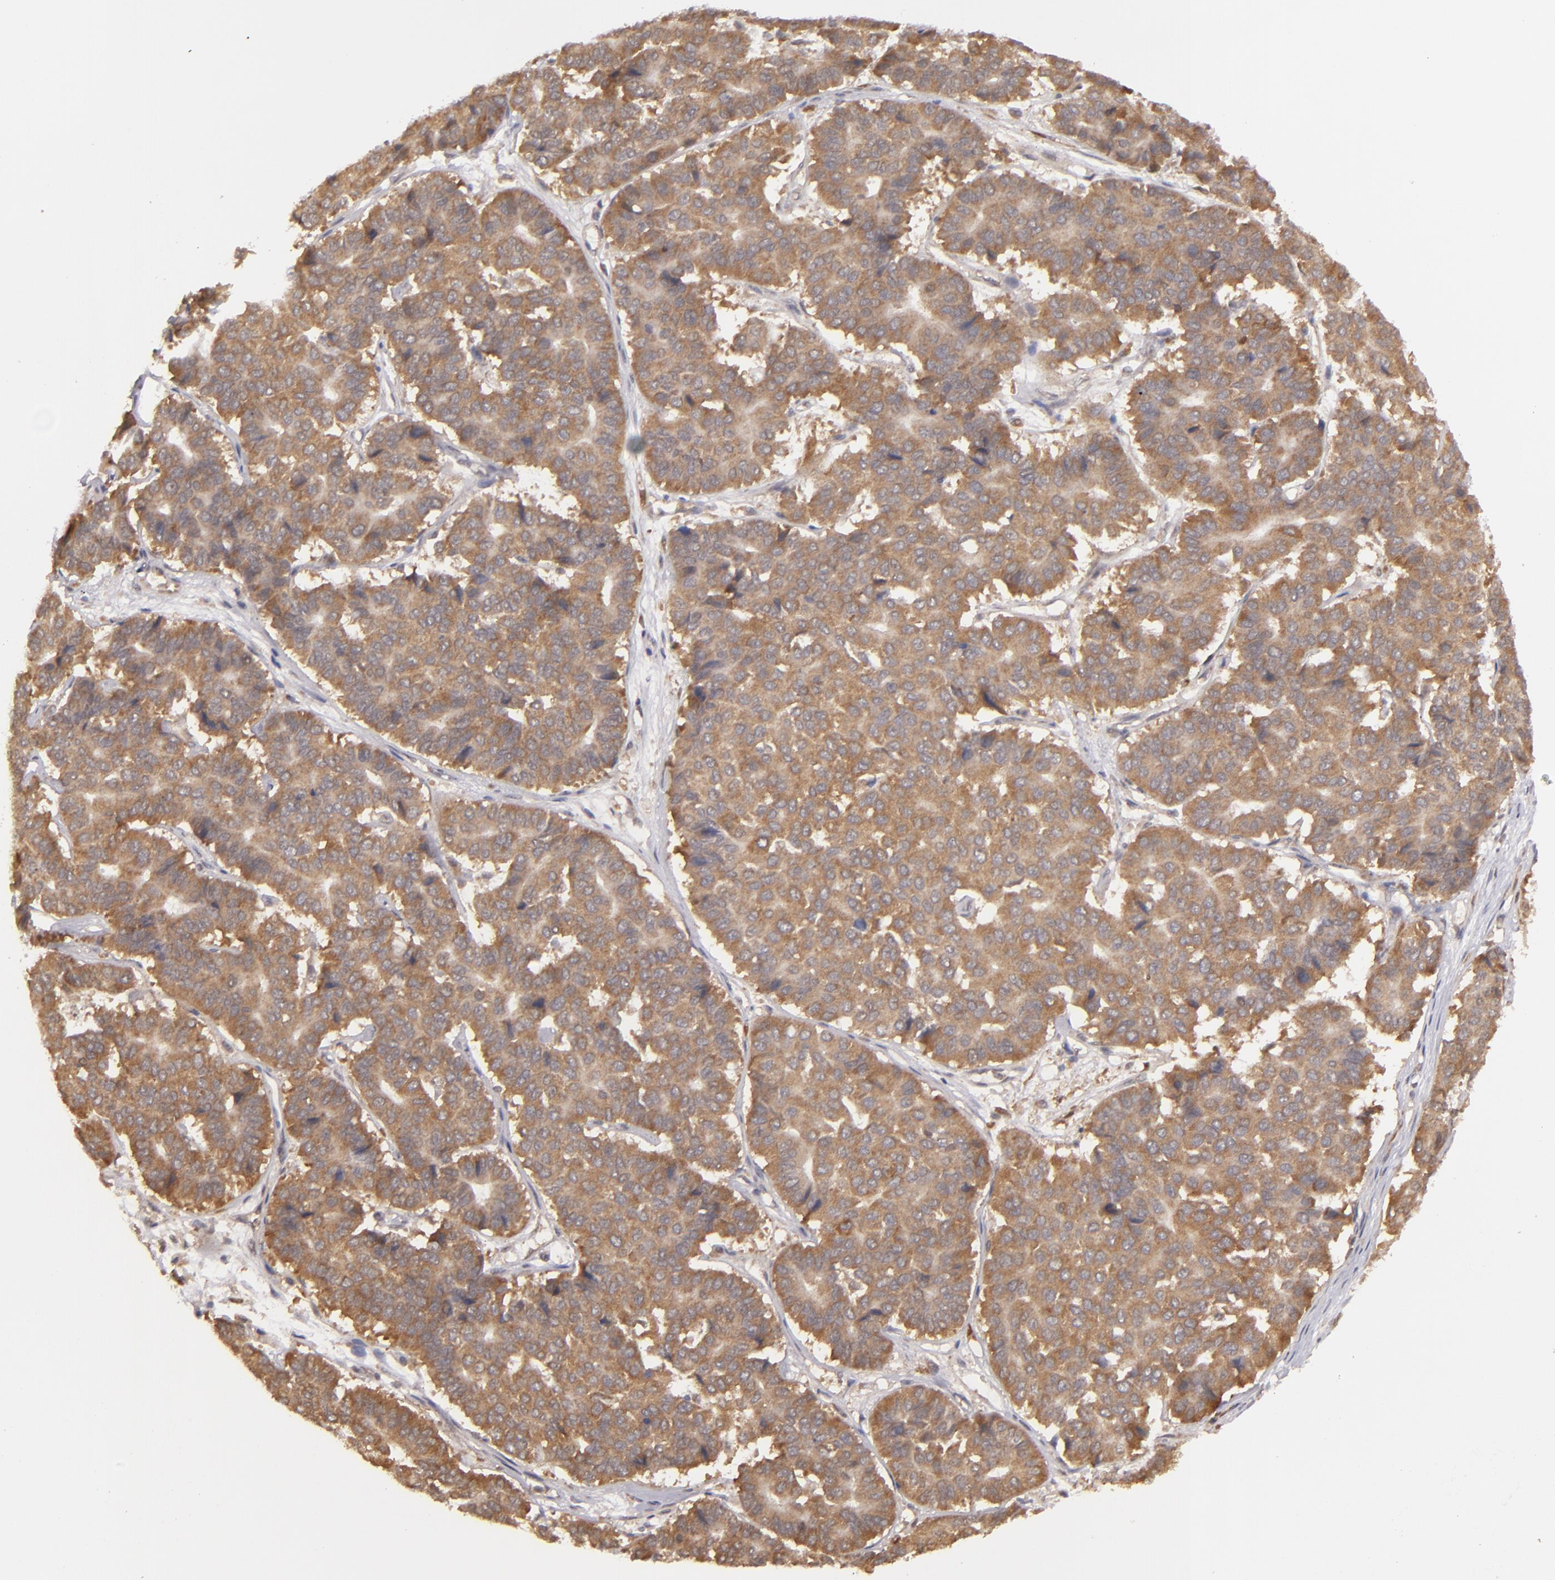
{"staining": {"intensity": "moderate", "quantity": ">75%", "location": "cytoplasmic/membranous"}, "tissue": "pancreatic cancer", "cell_type": "Tumor cells", "image_type": "cancer", "snomed": [{"axis": "morphology", "description": "Adenocarcinoma, NOS"}, {"axis": "topography", "description": "Pancreas"}], "caption": "Immunohistochemistry (IHC) histopathology image of adenocarcinoma (pancreatic) stained for a protein (brown), which reveals medium levels of moderate cytoplasmic/membranous expression in approximately >75% of tumor cells.", "gene": "MAPK3", "patient": {"sex": "male", "age": 50}}